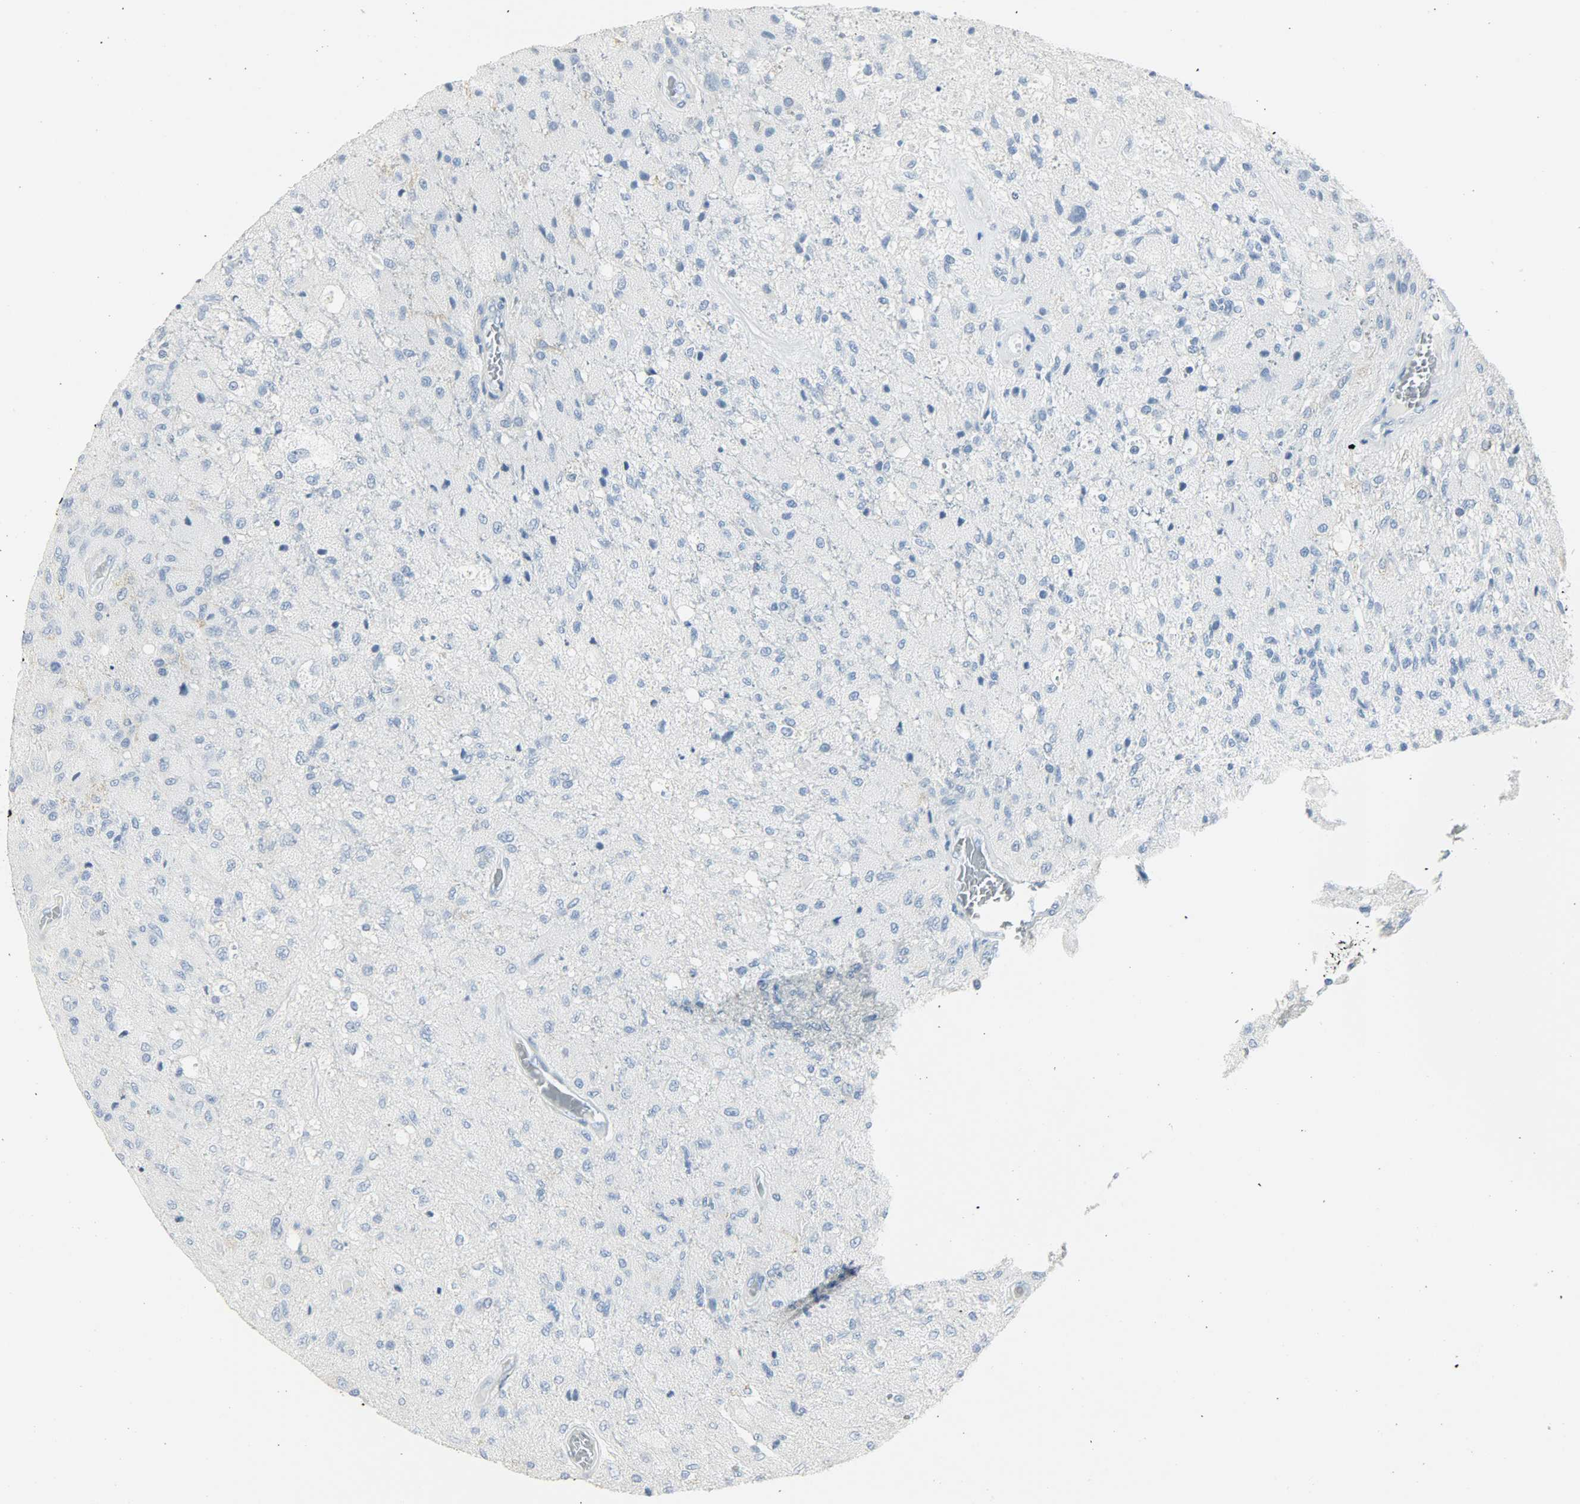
{"staining": {"intensity": "negative", "quantity": "none", "location": "none"}, "tissue": "glioma", "cell_type": "Tumor cells", "image_type": "cancer", "snomed": [{"axis": "morphology", "description": "Normal tissue, NOS"}, {"axis": "morphology", "description": "Glioma, malignant, High grade"}, {"axis": "topography", "description": "Cerebral cortex"}], "caption": "DAB (3,3'-diaminobenzidine) immunohistochemical staining of glioma displays no significant positivity in tumor cells. (DAB (3,3'-diaminobenzidine) IHC with hematoxylin counter stain).", "gene": "PTPN6", "patient": {"sex": "male", "age": 77}}